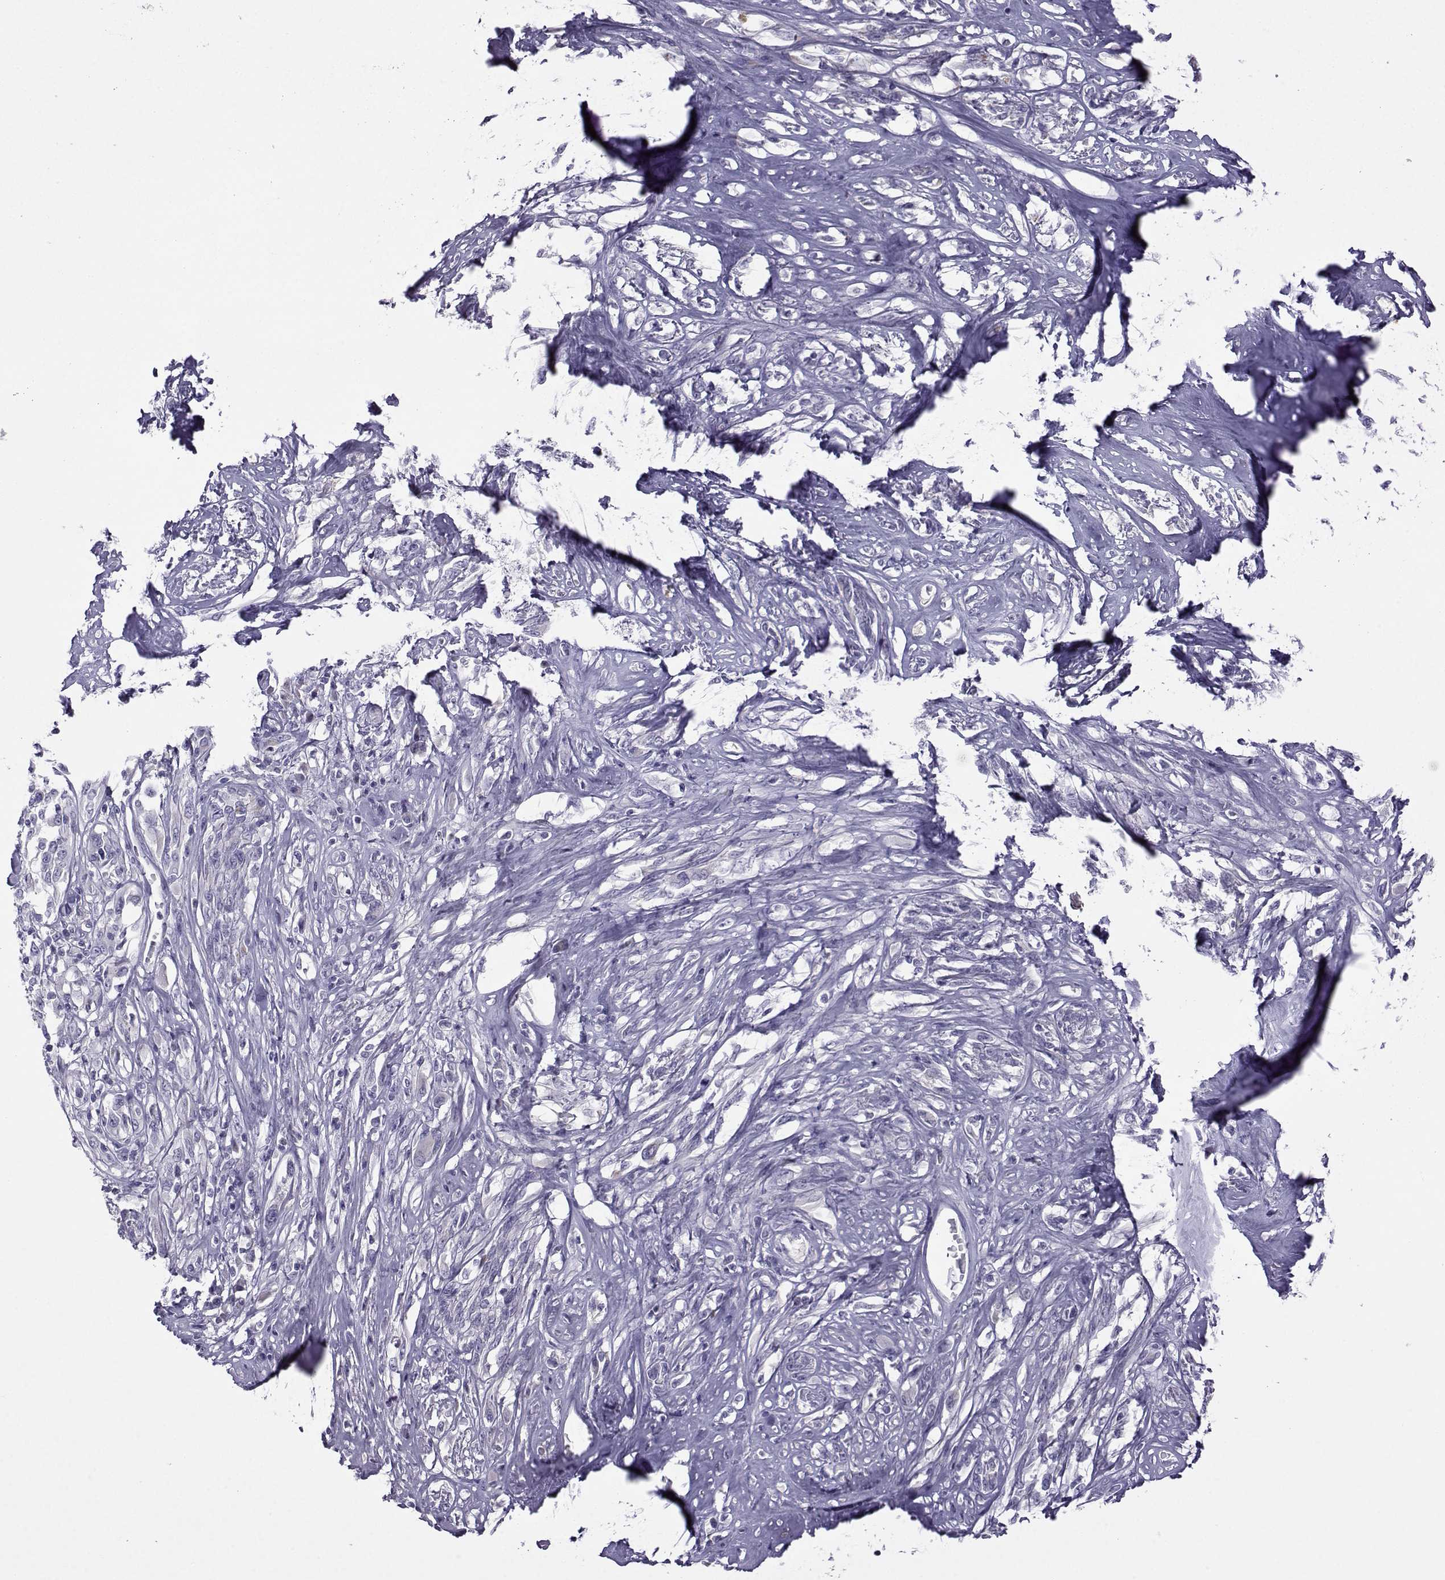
{"staining": {"intensity": "negative", "quantity": "none", "location": "none"}, "tissue": "melanoma", "cell_type": "Tumor cells", "image_type": "cancer", "snomed": [{"axis": "morphology", "description": "Malignant melanoma, NOS"}, {"axis": "topography", "description": "Skin"}], "caption": "Immunohistochemical staining of malignant melanoma reveals no significant positivity in tumor cells.", "gene": "ARMC2", "patient": {"sex": "female", "age": 91}}